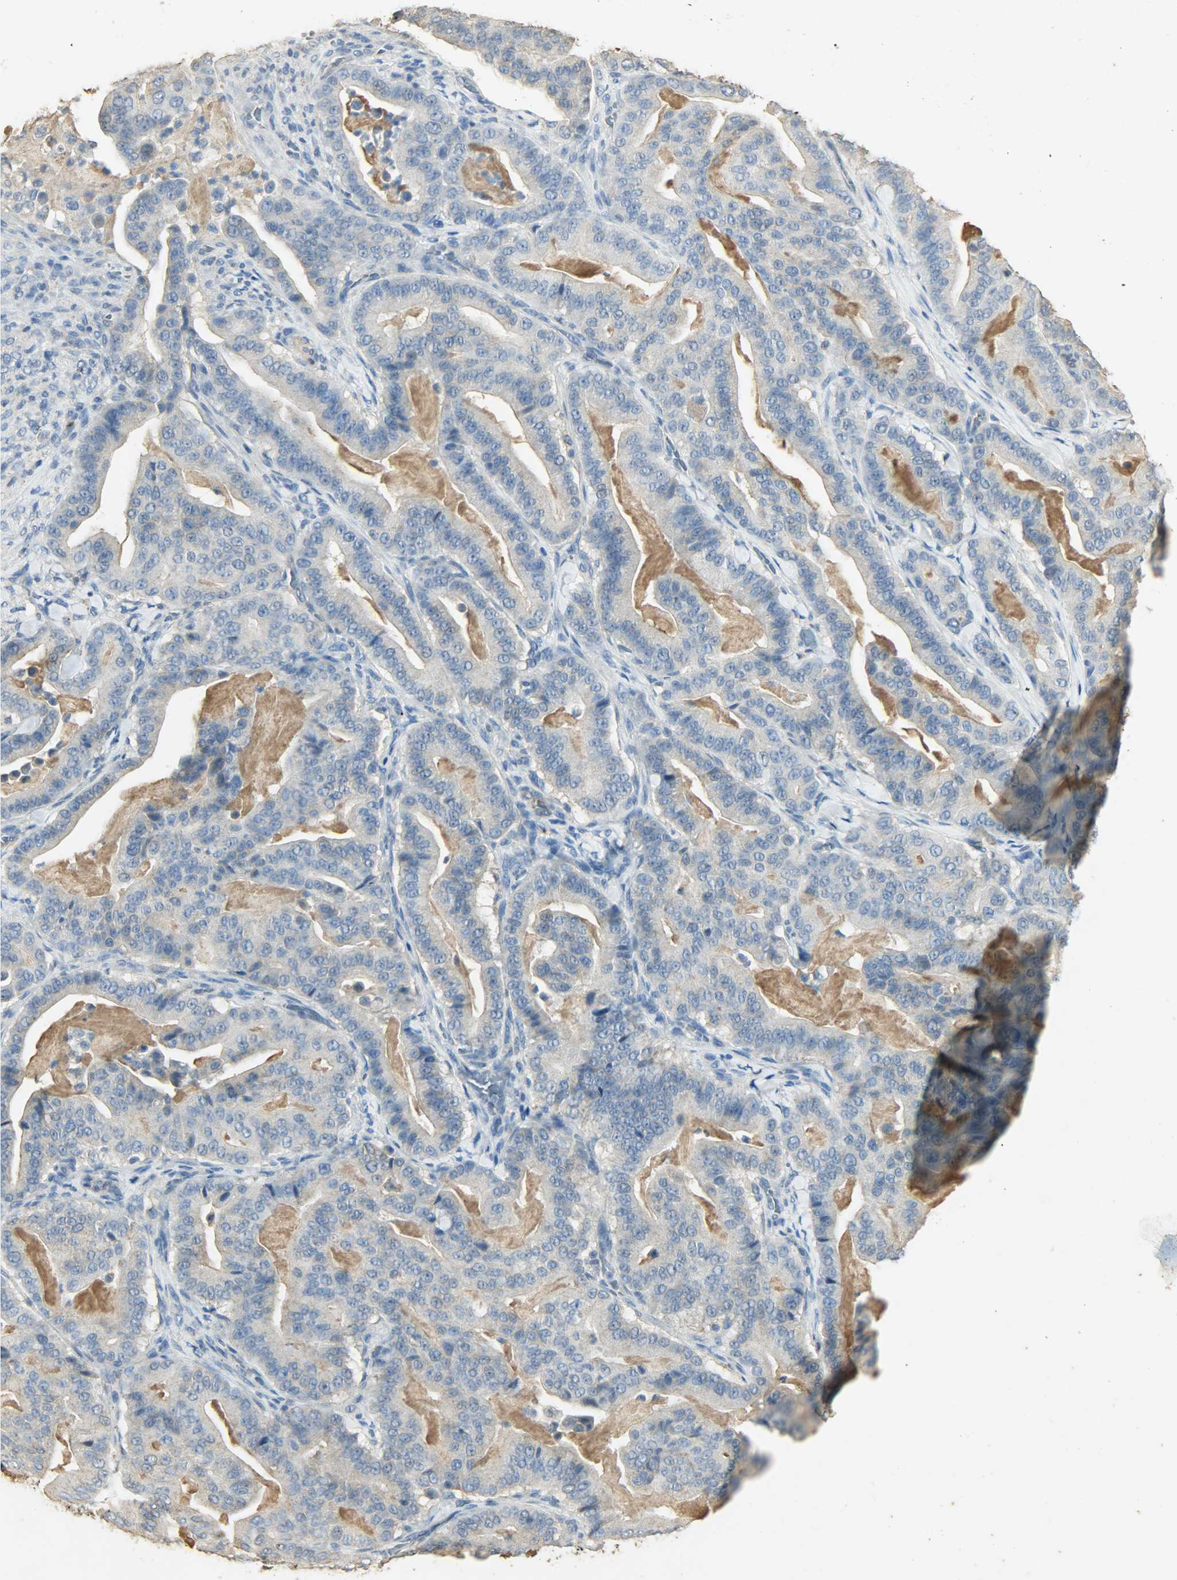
{"staining": {"intensity": "weak", "quantity": "<25%", "location": "cytoplasmic/membranous"}, "tissue": "pancreatic cancer", "cell_type": "Tumor cells", "image_type": "cancer", "snomed": [{"axis": "morphology", "description": "Adenocarcinoma, NOS"}, {"axis": "topography", "description": "Pancreas"}], "caption": "Tumor cells show no significant positivity in adenocarcinoma (pancreatic).", "gene": "ASB9", "patient": {"sex": "male", "age": 63}}